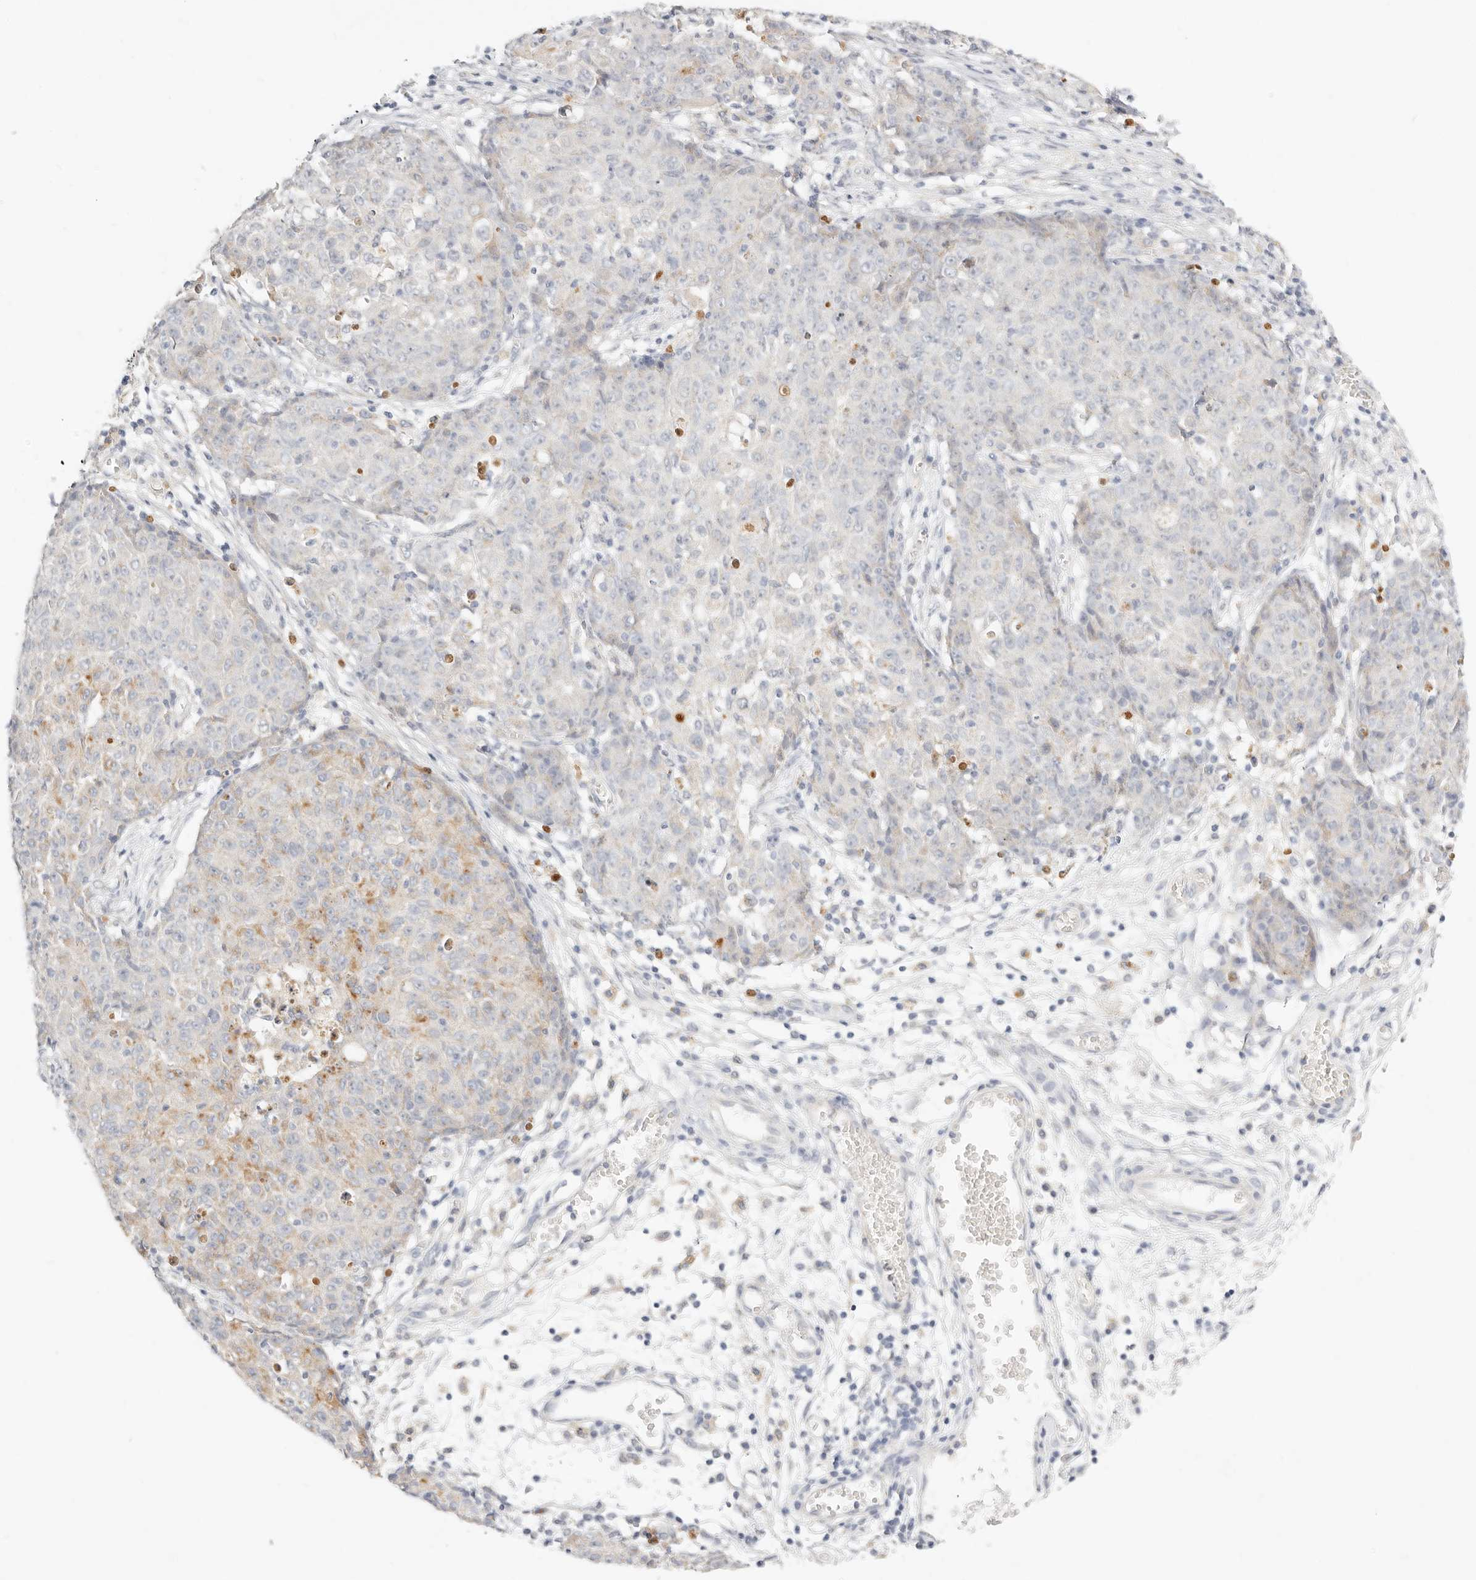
{"staining": {"intensity": "weak", "quantity": "<25%", "location": "cytoplasmic/membranous"}, "tissue": "ovarian cancer", "cell_type": "Tumor cells", "image_type": "cancer", "snomed": [{"axis": "morphology", "description": "Carcinoma, endometroid"}, {"axis": "topography", "description": "Ovary"}], "caption": "The image shows no staining of tumor cells in ovarian cancer.", "gene": "ACOX1", "patient": {"sex": "female", "age": 42}}